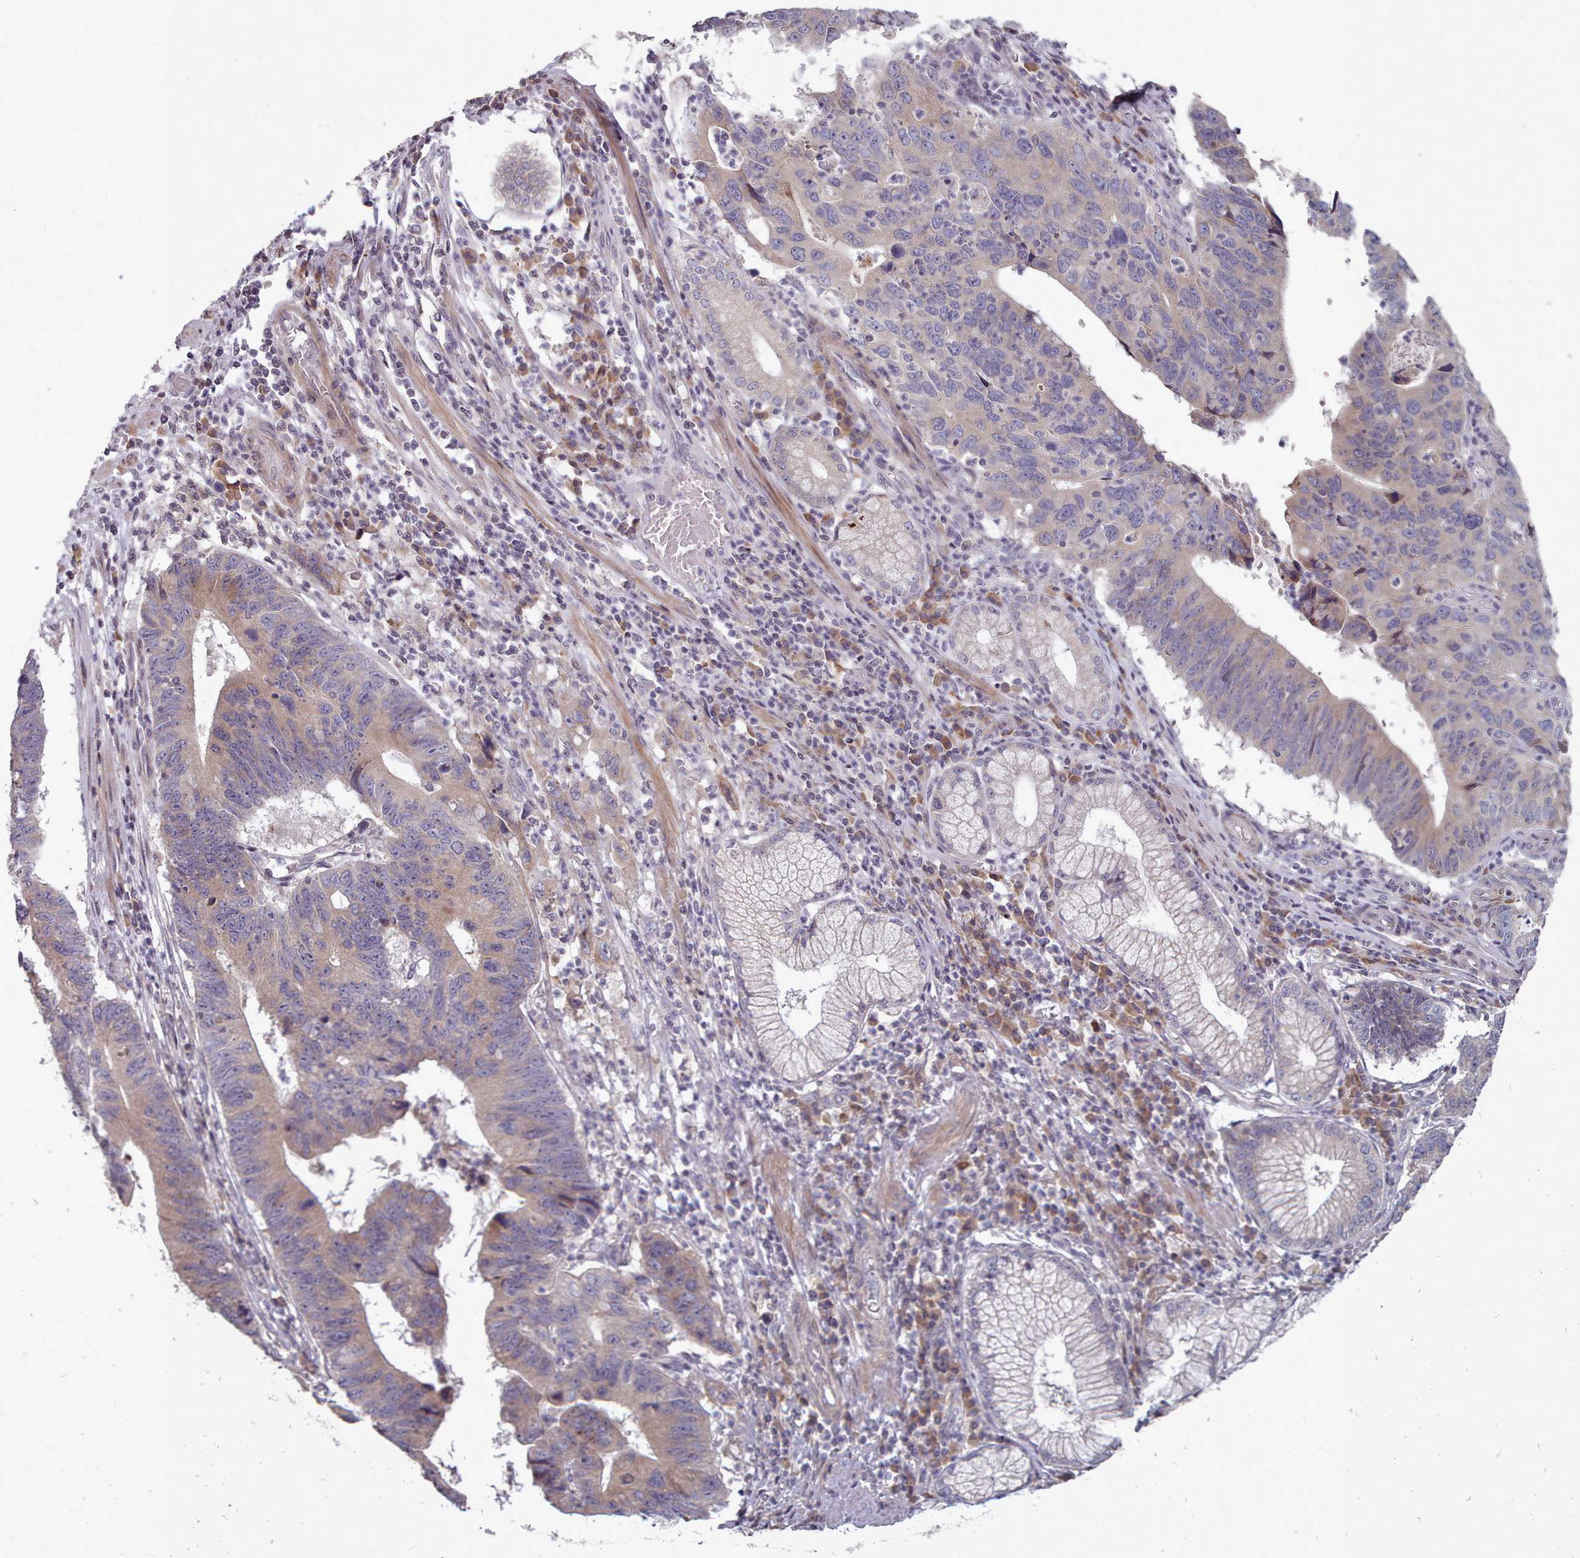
{"staining": {"intensity": "weak", "quantity": "25%-75%", "location": "cytoplasmic/membranous"}, "tissue": "stomach cancer", "cell_type": "Tumor cells", "image_type": "cancer", "snomed": [{"axis": "morphology", "description": "Adenocarcinoma, NOS"}, {"axis": "topography", "description": "Stomach"}], "caption": "Protein expression analysis of adenocarcinoma (stomach) exhibits weak cytoplasmic/membranous staining in about 25%-75% of tumor cells.", "gene": "ACKR3", "patient": {"sex": "male", "age": 59}}